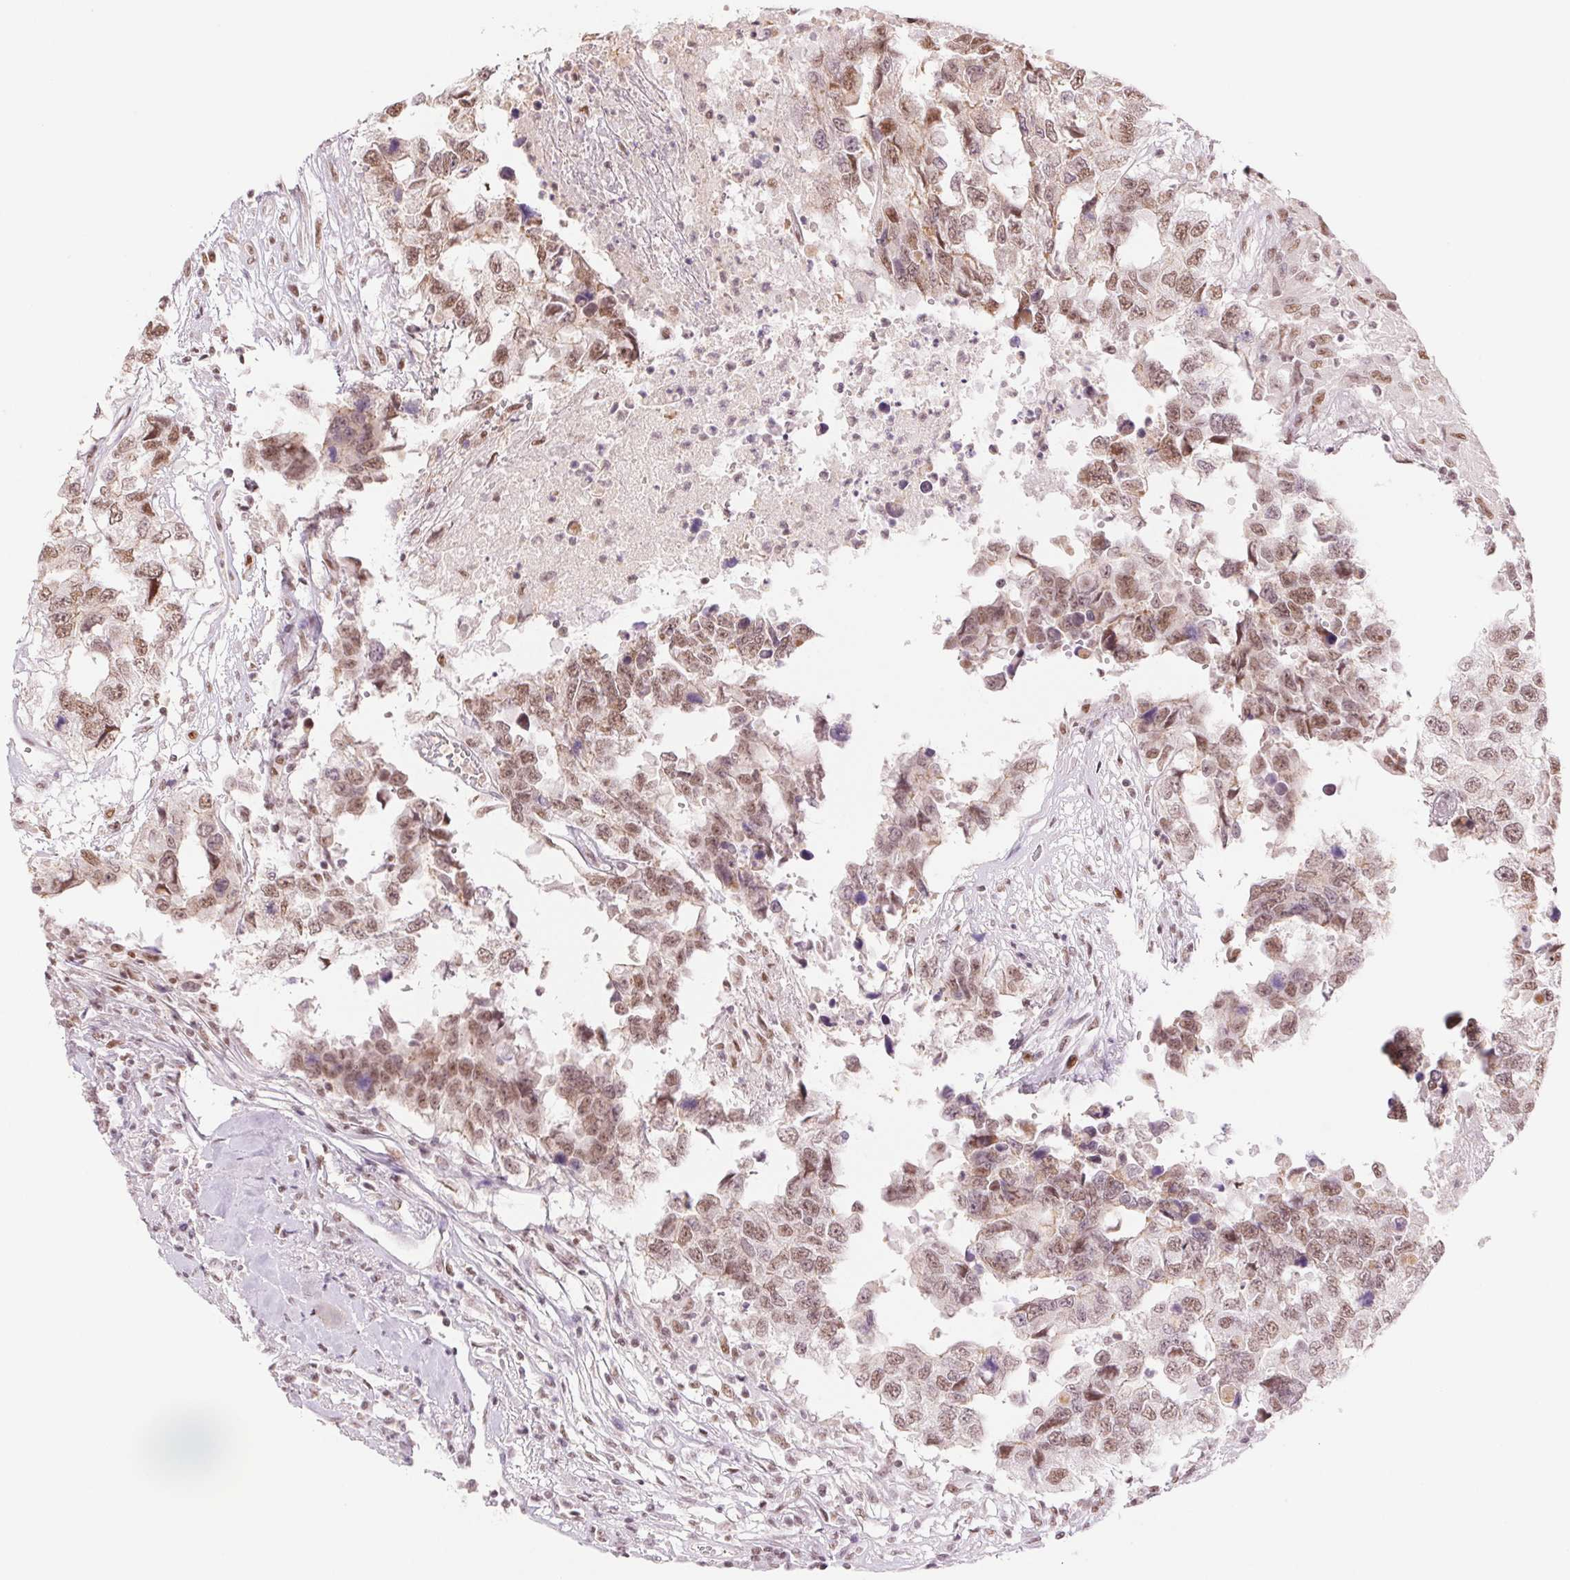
{"staining": {"intensity": "moderate", "quantity": ">75%", "location": "nuclear"}, "tissue": "testis cancer", "cell_type": "Tumor cells", "image_type": "cancer", "snomed": [{"axis": "morphology", "description": "Carcinoma, Embryonal, NOS"}, {"axis": "topography", "description": "Testis"}], "caption": "Immunohistochemical staining of human testis cancer (embryonal carcinoma) shows moderate nuclear protein staining in approximately >75% of tumor cells. (DAB = brown stain, brightfield microscopy at high magnification).", "gene": "RPRD1B", "patient": {"sex": "male", "age": 83}}